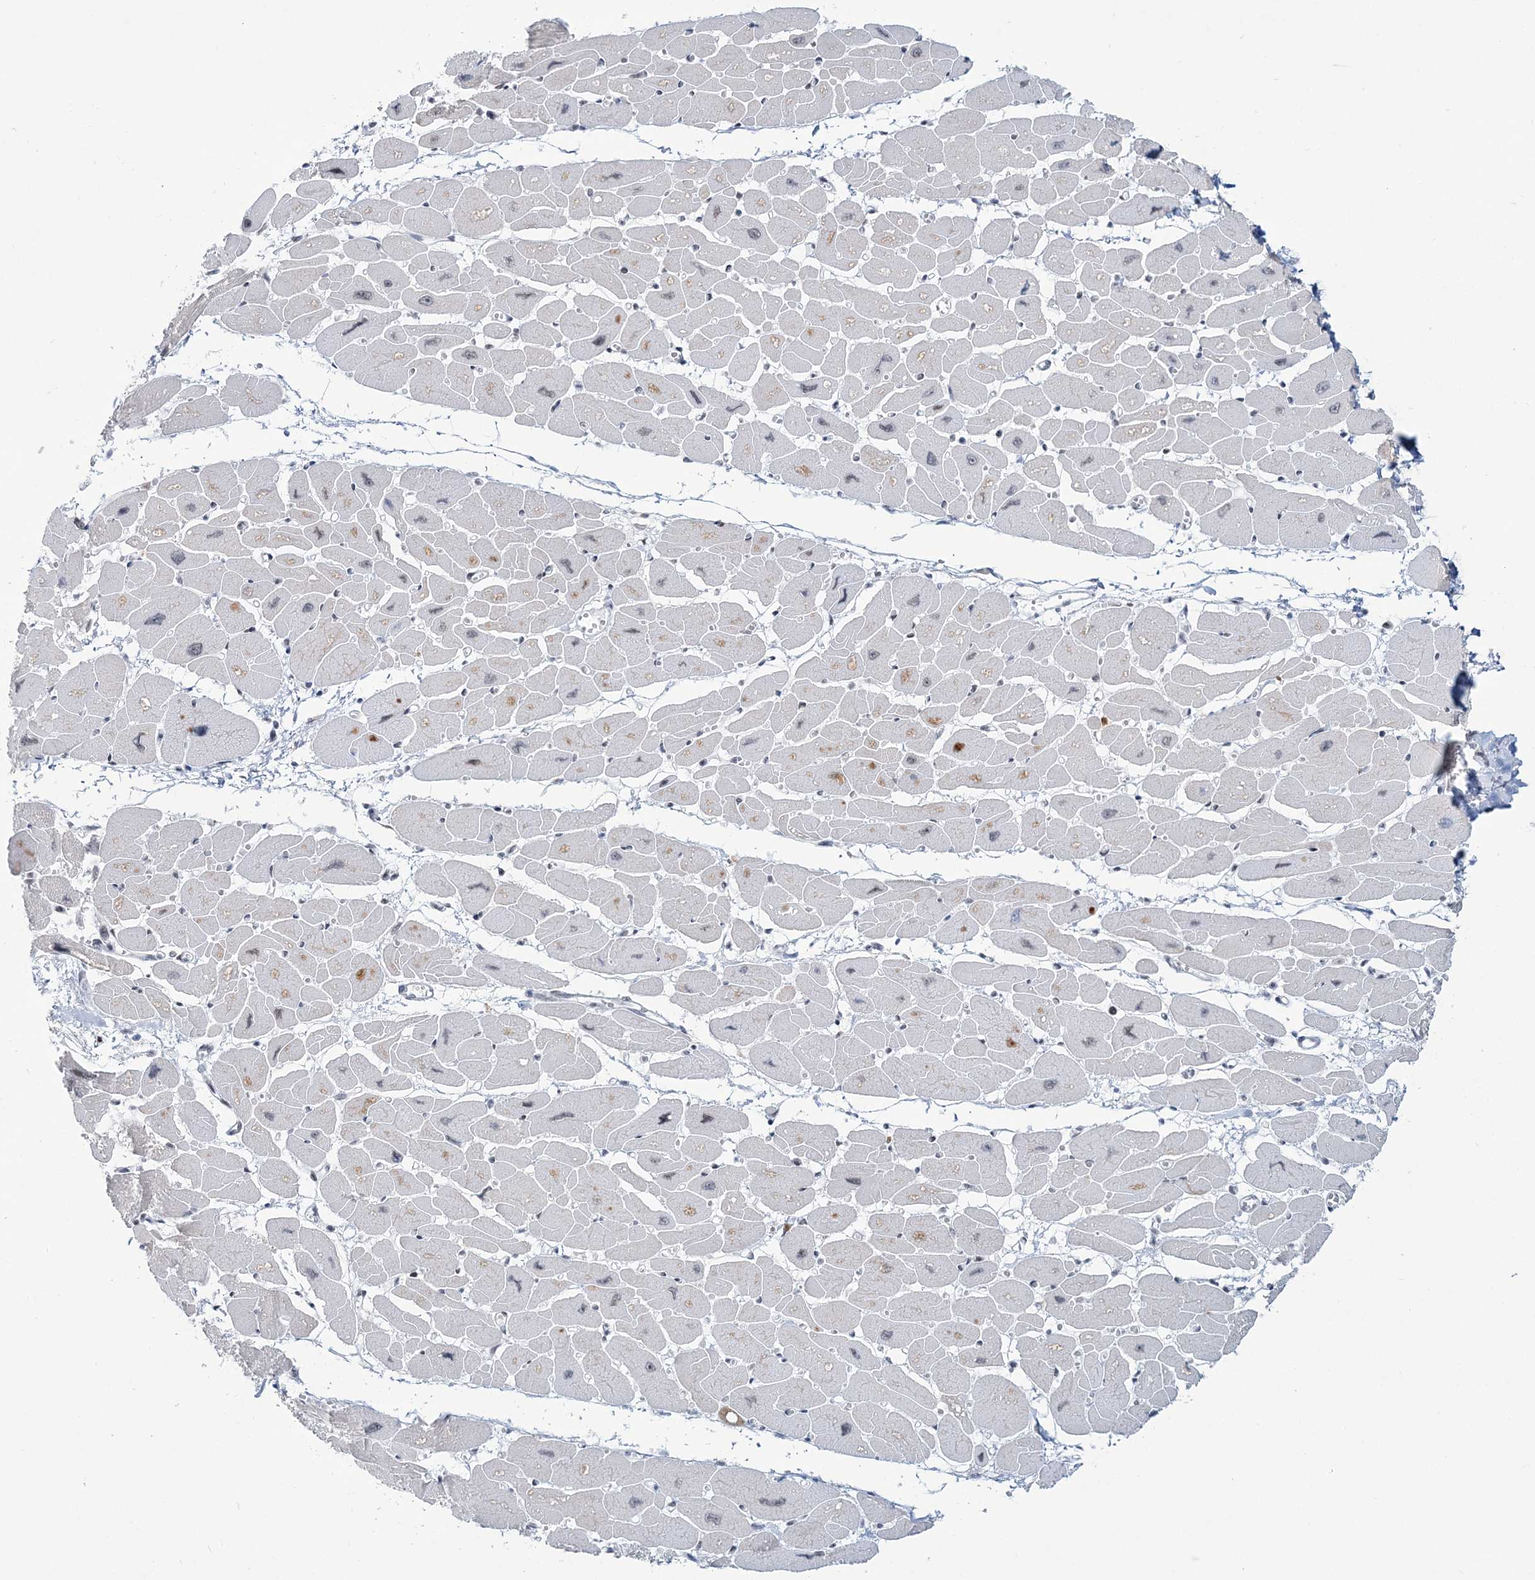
{"staining": {"intensity": "negative", "quantity": "none", "location": "none"}, "tissue": "heart muscle", "cell_type": "Cardiomyocytes", "image_type": "normal", "snomed": [{"axis": "morphology", "description": "Normal tissue, NOS"}, {"axis": "topography", "description": "Heart"}], "caption": "Heart muscle was stained to show a protein in brown. There is no significant staining in cardiomyocytes. Nuclei are stained in blue.", "gene": "LRRFIP2", "patient": {"sex": "female", "age": 54}}